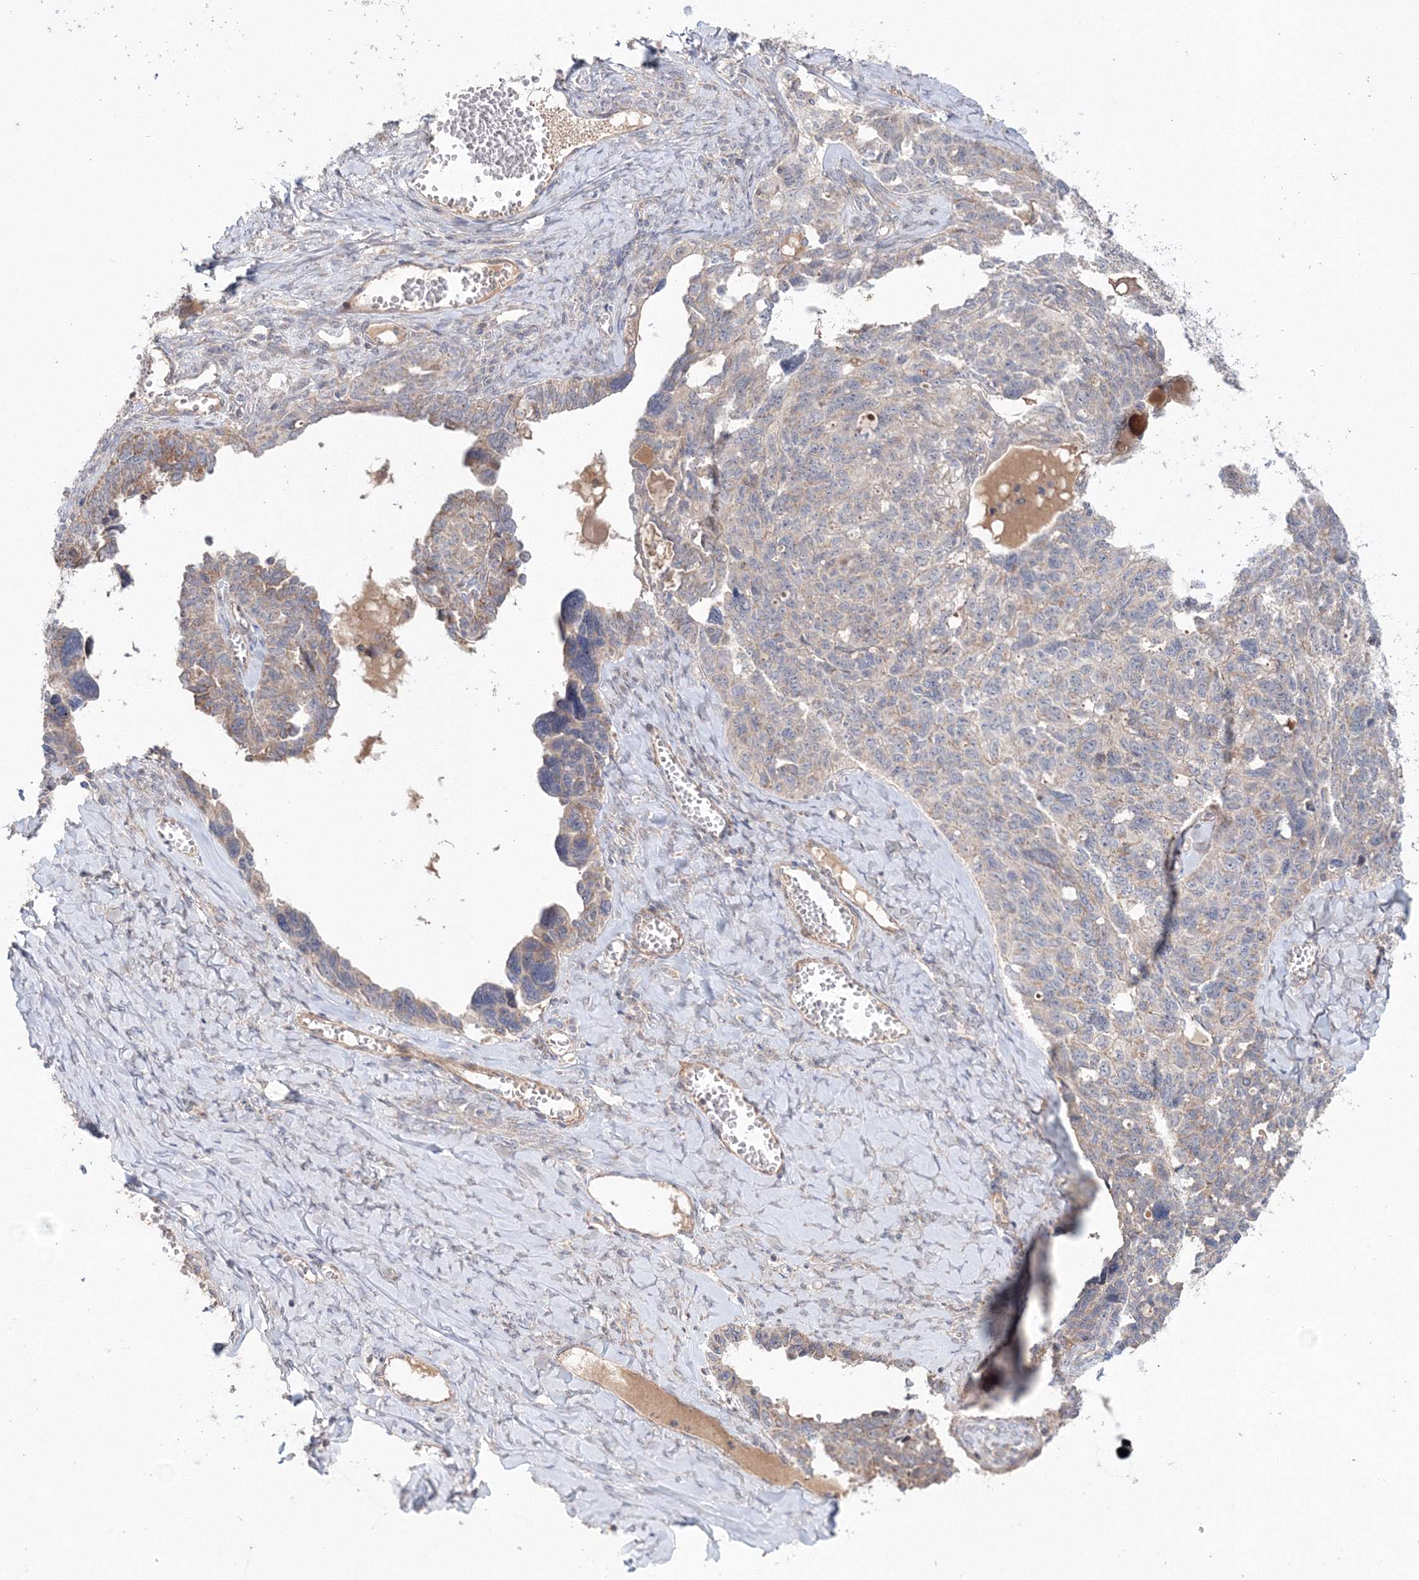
{"staining": {"intensity": "moderate", "quantity": "25%-75%", "location": "cytoplasmic/membranous"}, "tissue": "ovarian cancer", "cell_type": "Tumor cells", "image_type": "cancer", "snomed": [{"axis": "morphology", "description": "Cystadenocarcinoma, serous, NOS"}, {"axis": "topography", "description": "Ovary"}], "caption": "A brown stain labels moderate cytoplasmic/membranous expression of a protein in human ovarian cancer tumor cells.", "gene": "NOA1", "patient": {"sex": "female", "age": 79}}